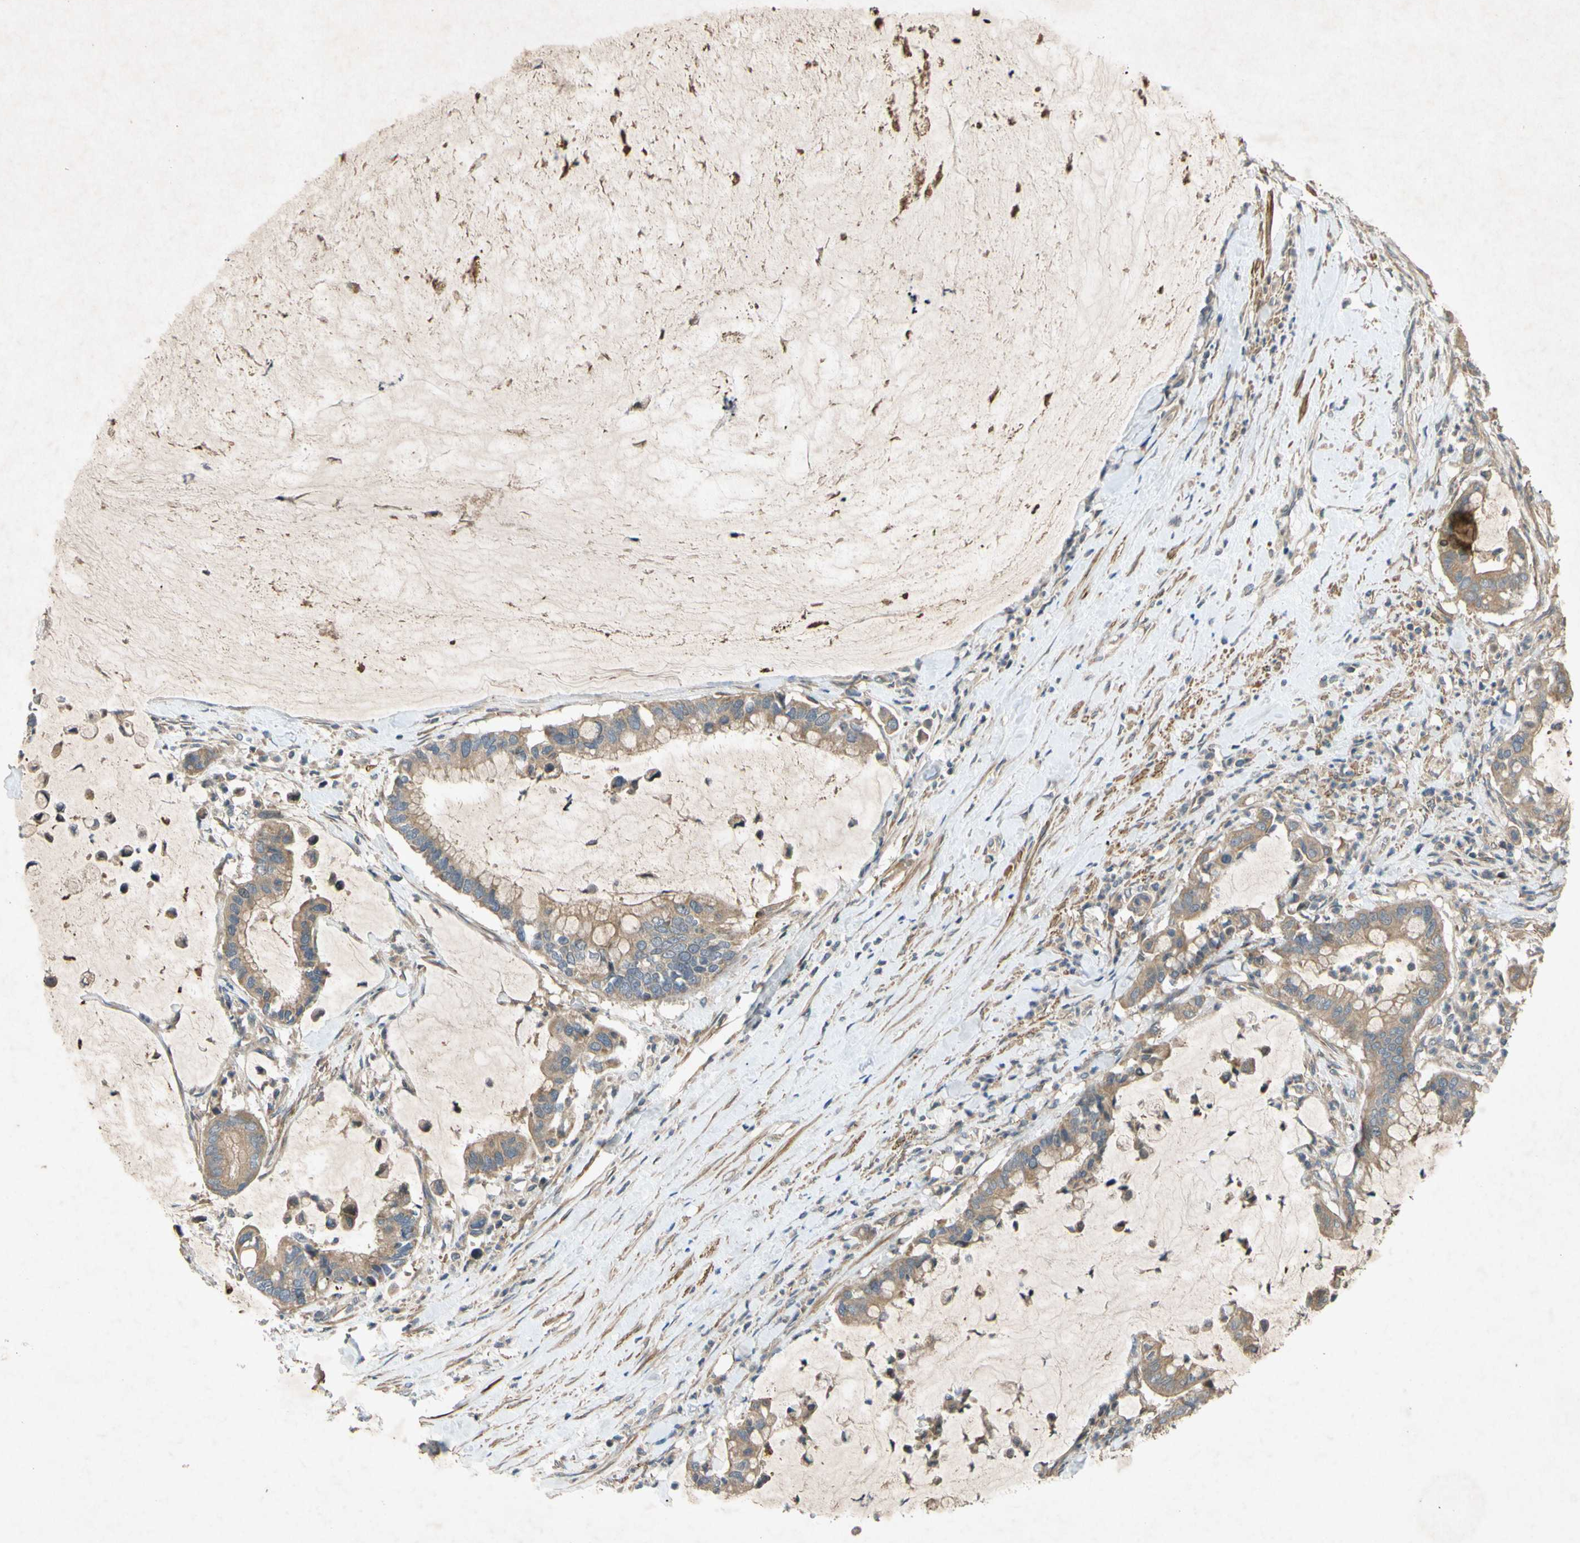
{"staining": {"intensity": "weak", "quantity": ">75%", "location": "cytoplasmic/membranous"}, "tissue": "pancreatic cancer", "cell_type": "Tumor cells", "image_type": "cancer", "snomed": [{"axis": "morphology", "description": "Adenocarcinoma, NOS"}, {"axis": "topography", "description": "Pancreas"}], "caption": "Pancreatic cancer (adenocarcinoma) tissue reveals weak cytoplasmic/membranous expression in about >75% of tumor cells, visualized by immunohistochemistry.", "gene": "PARD6A", "patient": {"sex": "male", "age": 41}}